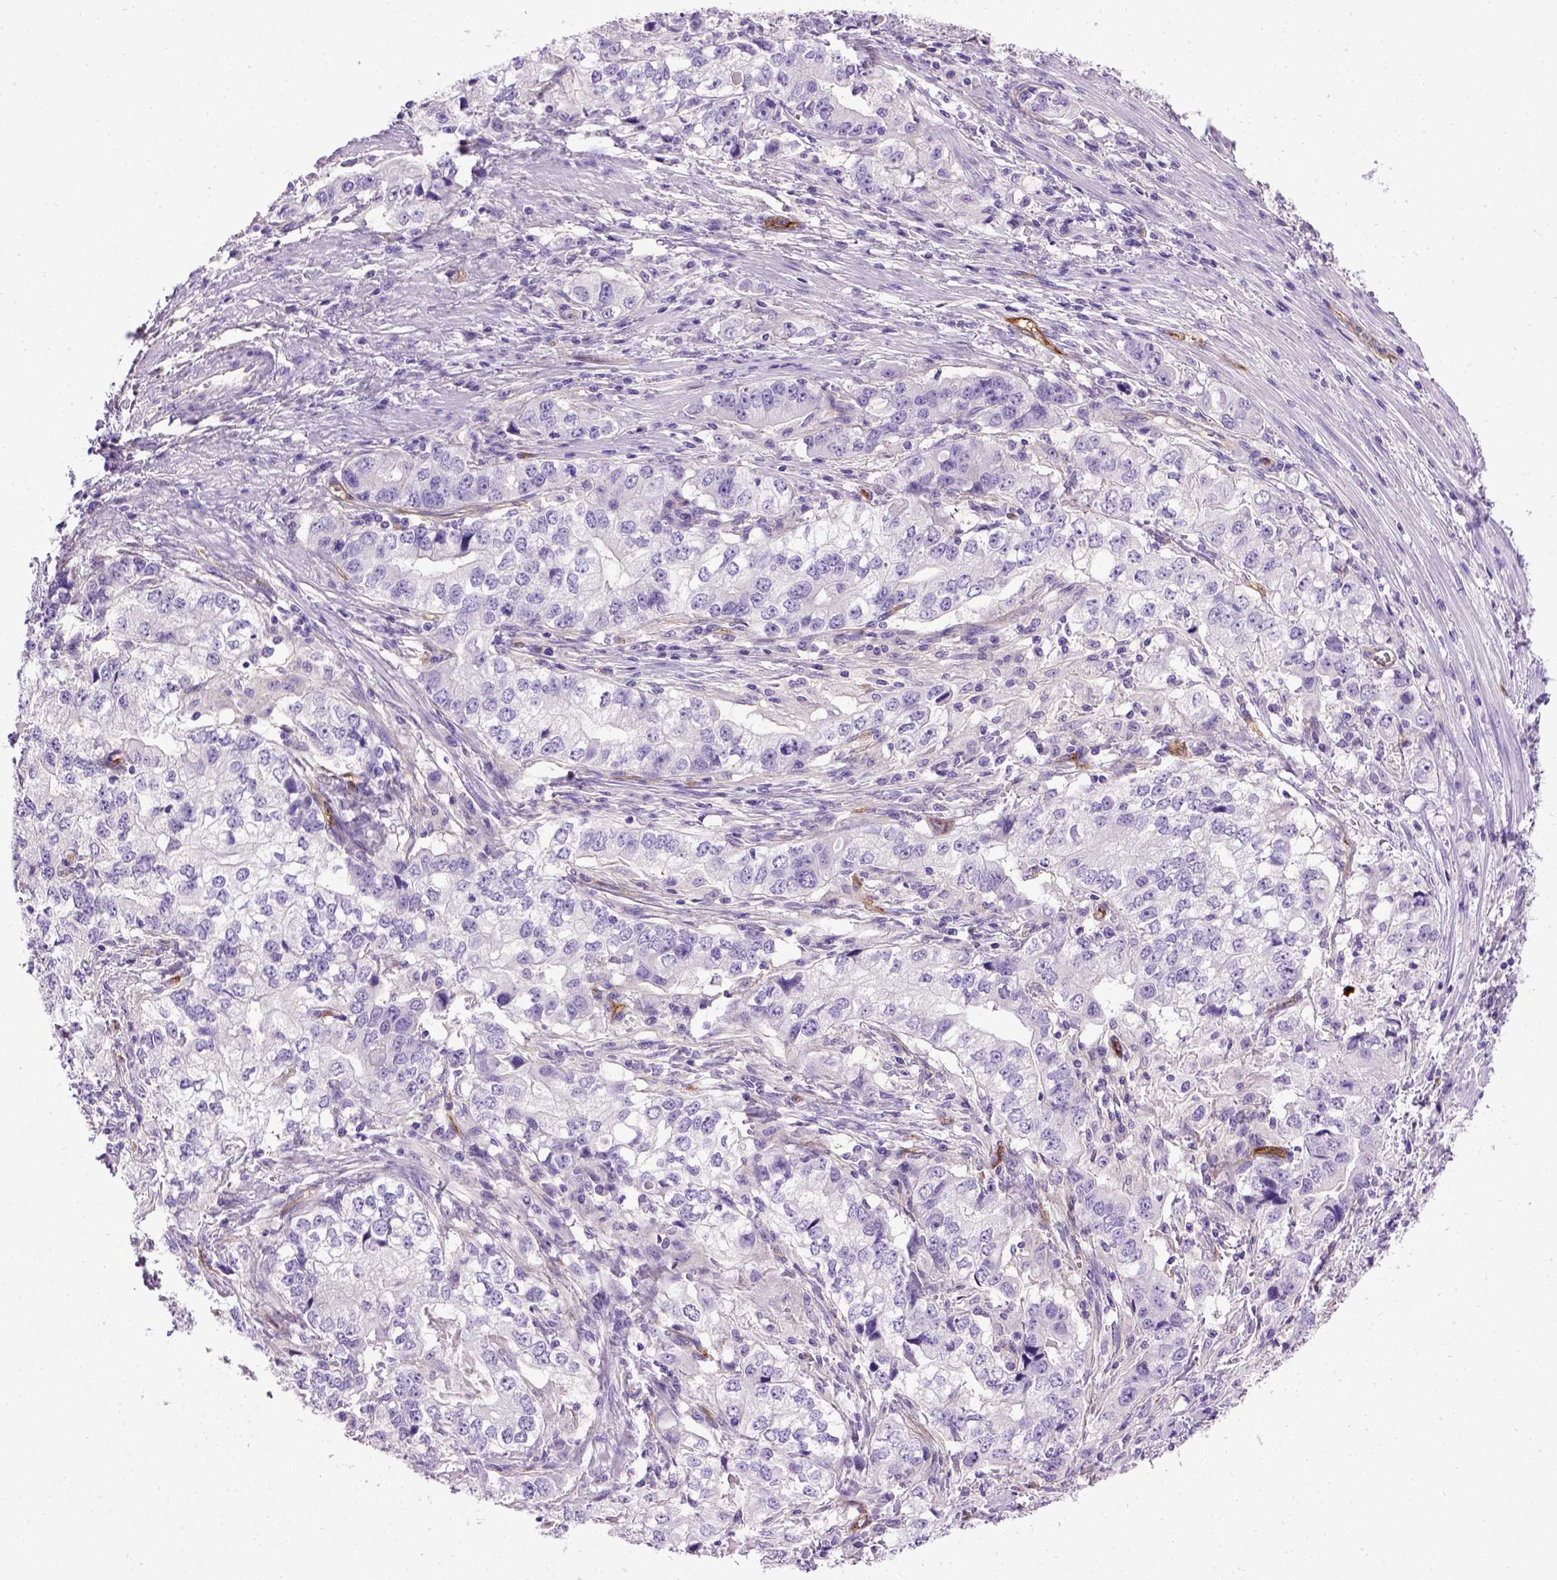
{"staining": {"intensity": "negative", "quantity": "none", "location": "none"}, "tissue": "stomach cancer", "cell_type": "Tumor cells", "image_type": "cancer", "snomed": [{"axis": "morphology", "description": "Adenocarcinoma, NOS"}, {"axis": "topography", "description": "Stomach, lower"}], "caption": "The immunohistochemistry (IHC) micrograph has no significant positivity in tumor cells of stomach cancer (adenocarcinoma) tissue.", "gene": "ENG", "patient": {"sex": "female", "age": 72}}